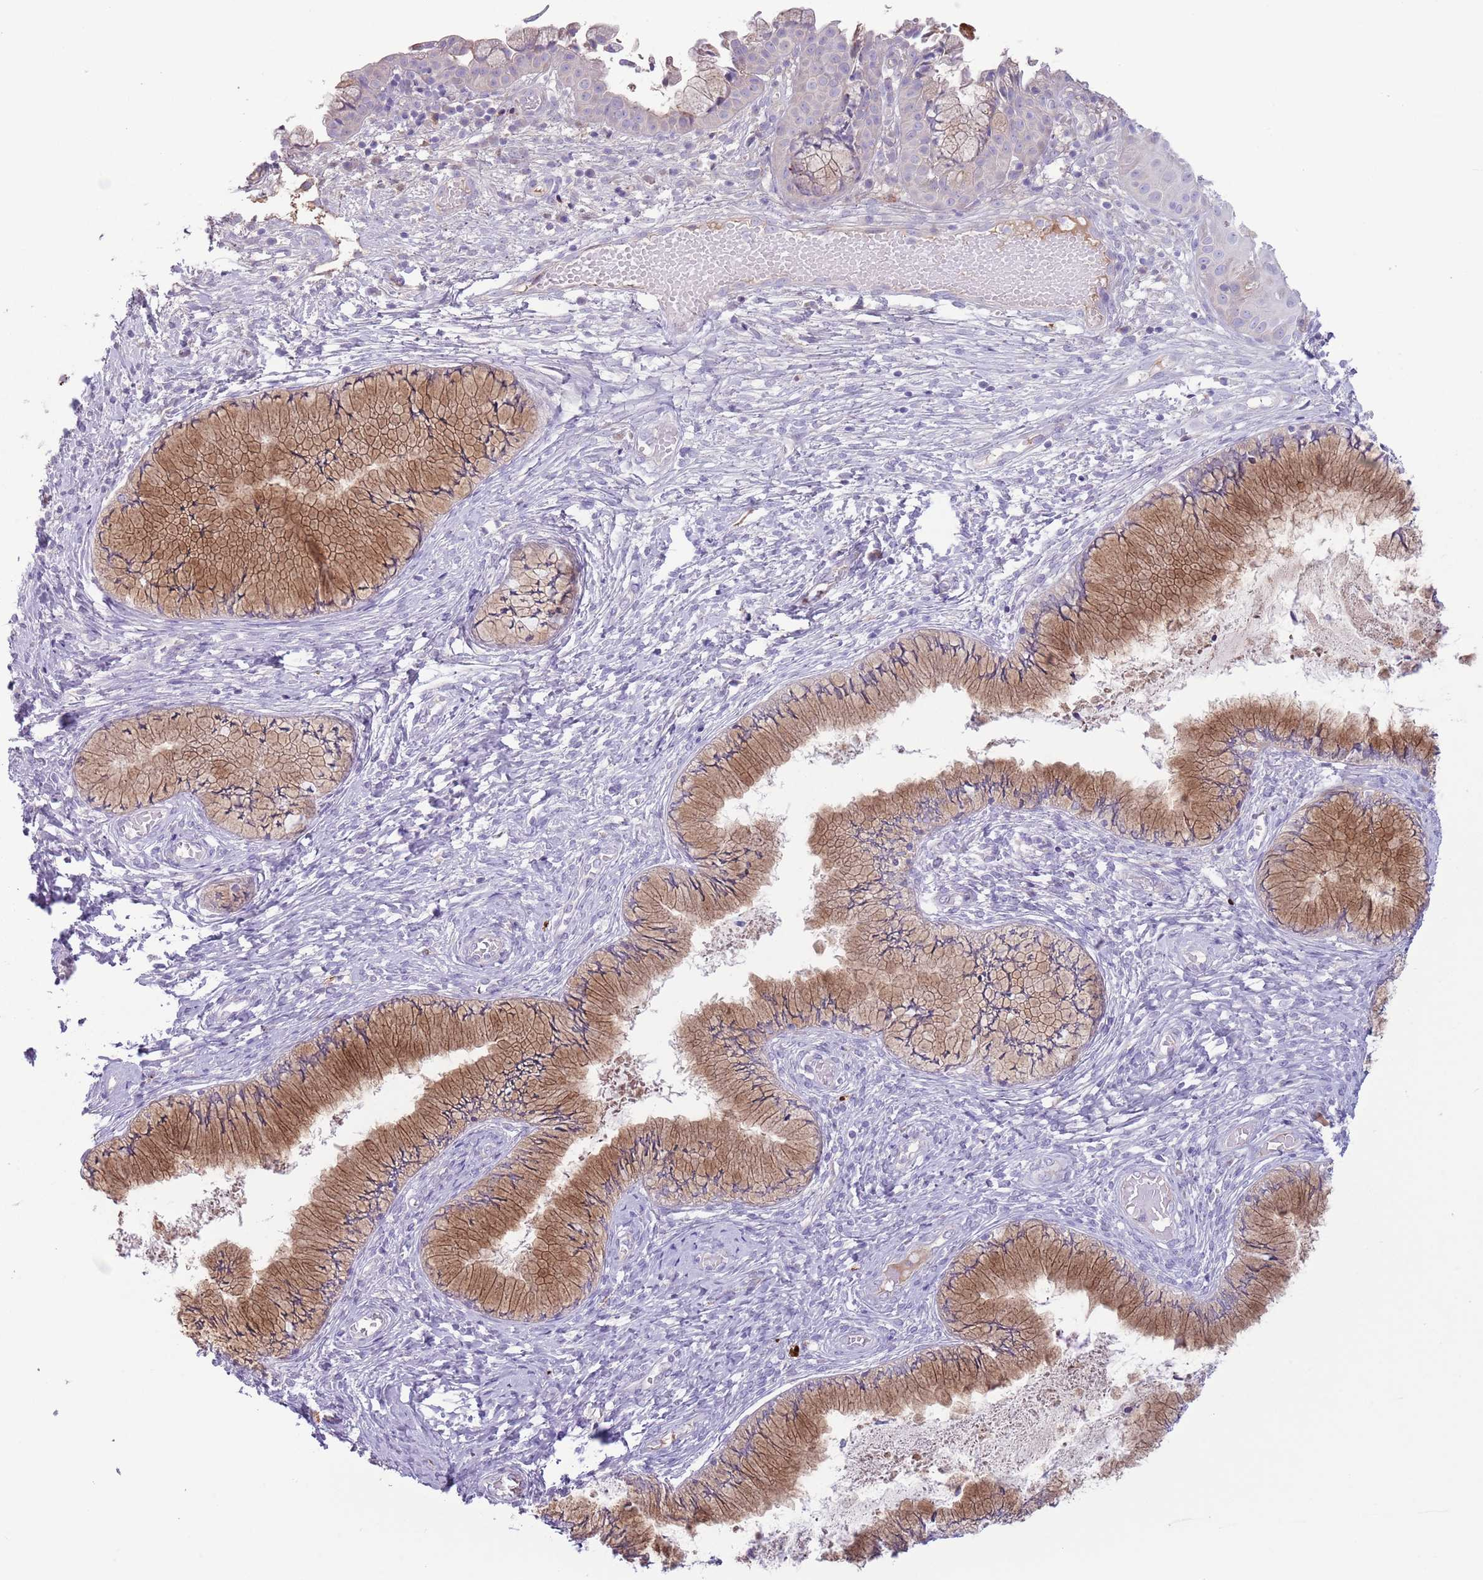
{"staining": {"intensity": "moderate", "quantity": ">75%", "location": "cytoplasmic/membranous"}, "tissue": "cervix", "cell_type": "Glandular cells", "image_type": "normal", "snomed": [{"axis": "morphology", "description": "Normal tissue, NOS"}, {"axis": "topography", "description": "Cervix"}], "caption": "Unremarkable cervix reveals moderate cytoplasmic/membranous expression in about >75% of glandular cells (Stains: DAB (3,3'-diaminobenzidine) in brown, nuclei in blue, Microscopy: brightfield microscopy at high magnification)..", "gene": "CFH", "patient": {"sex": "female", "age": 42}}